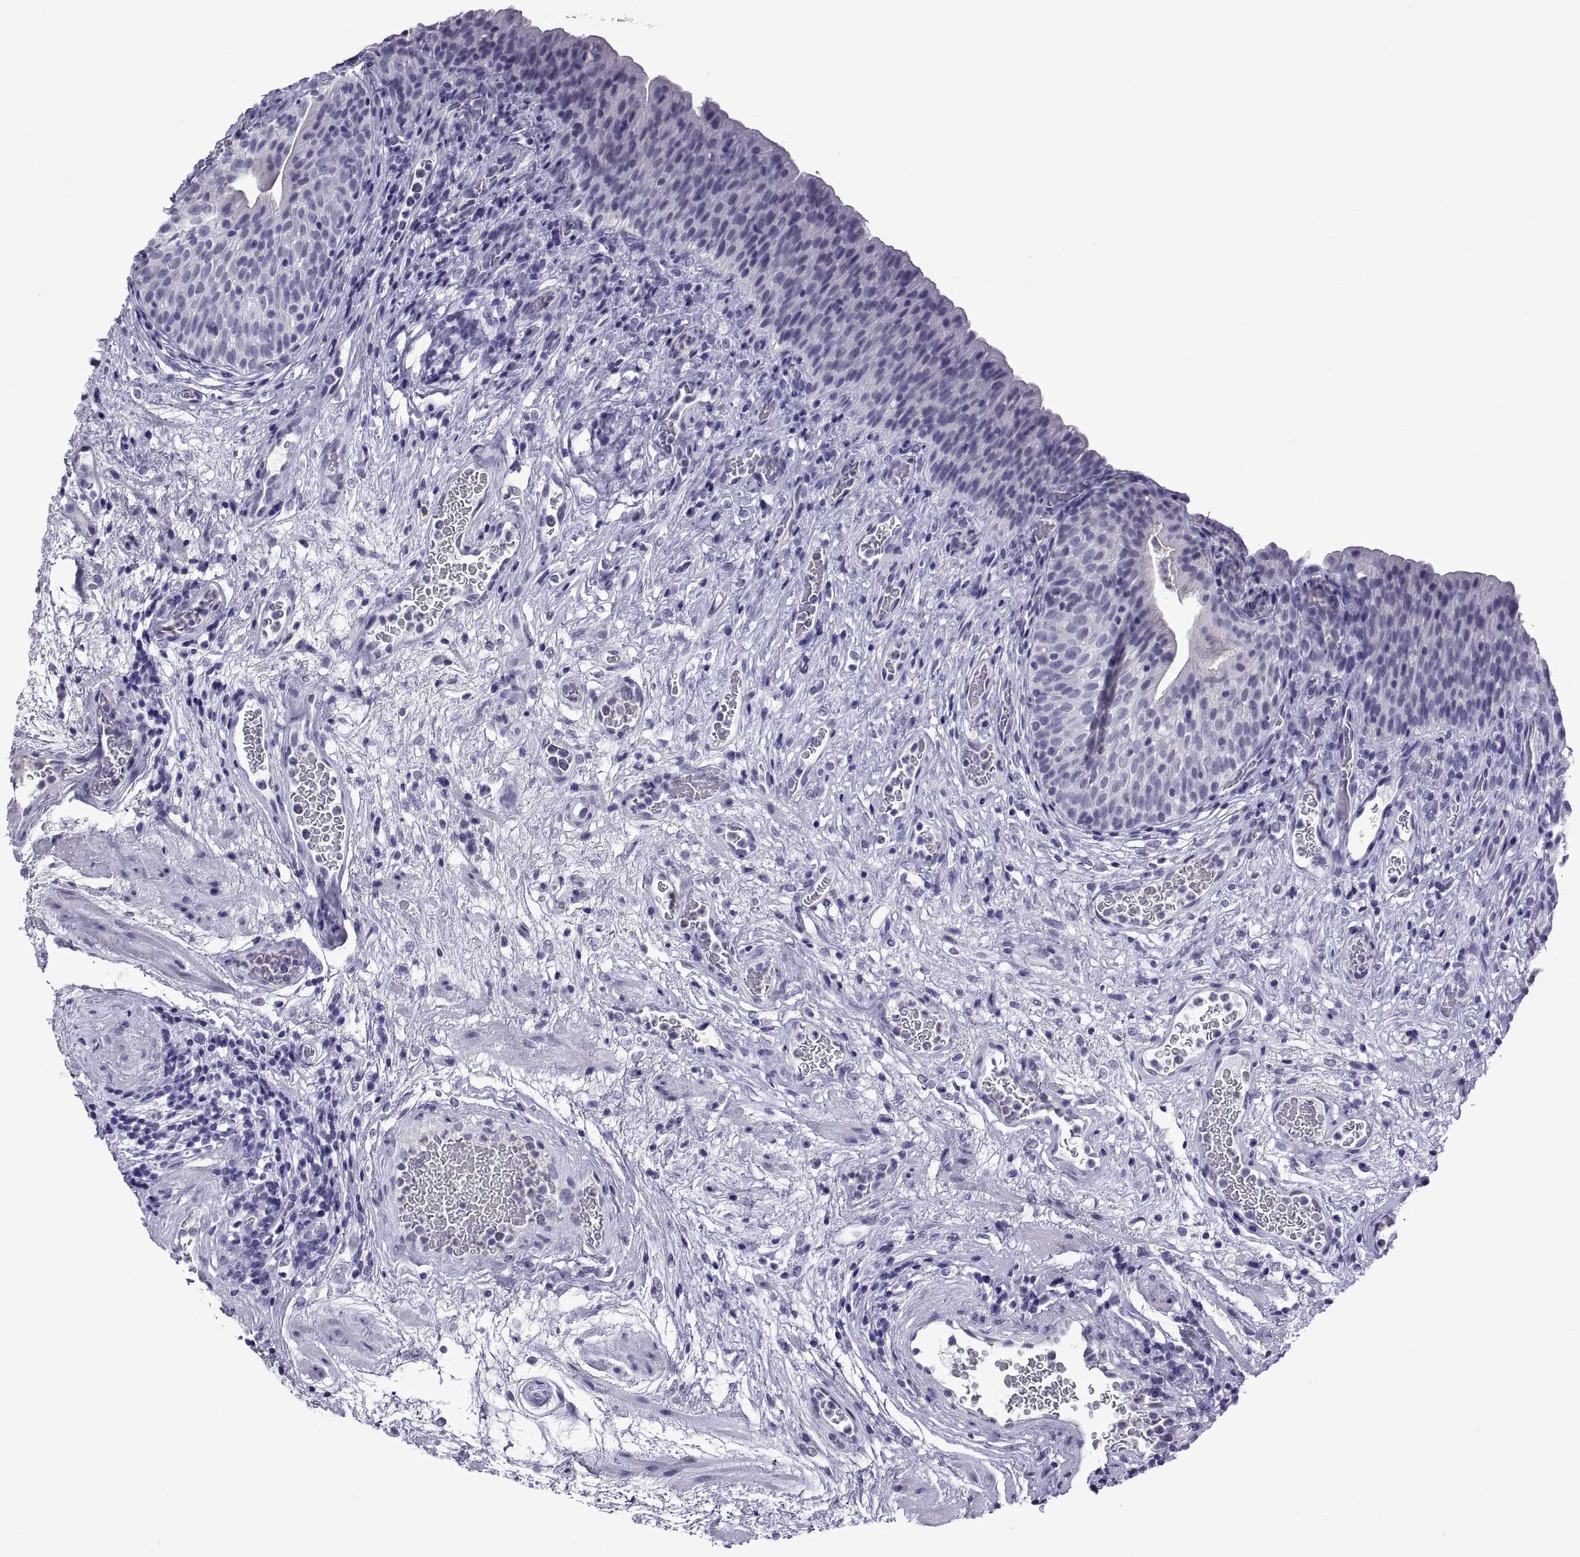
{"staining": {"intensity": "negative", "quantity": "none", "location": "none"}, "tissue": "urinary bladder", "cell_type": "Urothelial cells", "image_type": "normal", "snomed": [{"axis": "morphology", "description": "Normal tissue, NOS"}, {"axis": "topography", "description": "Urinary bladder"}], "caption": "This image is of normal urinary bladder stained with immunohistochemistry to label a protein in brown with the nuclei are counter-stained blue. There is no staining in urothelial cells.", "gene": "C3orf22", "patient": {"sex": "male", "age": 76}}